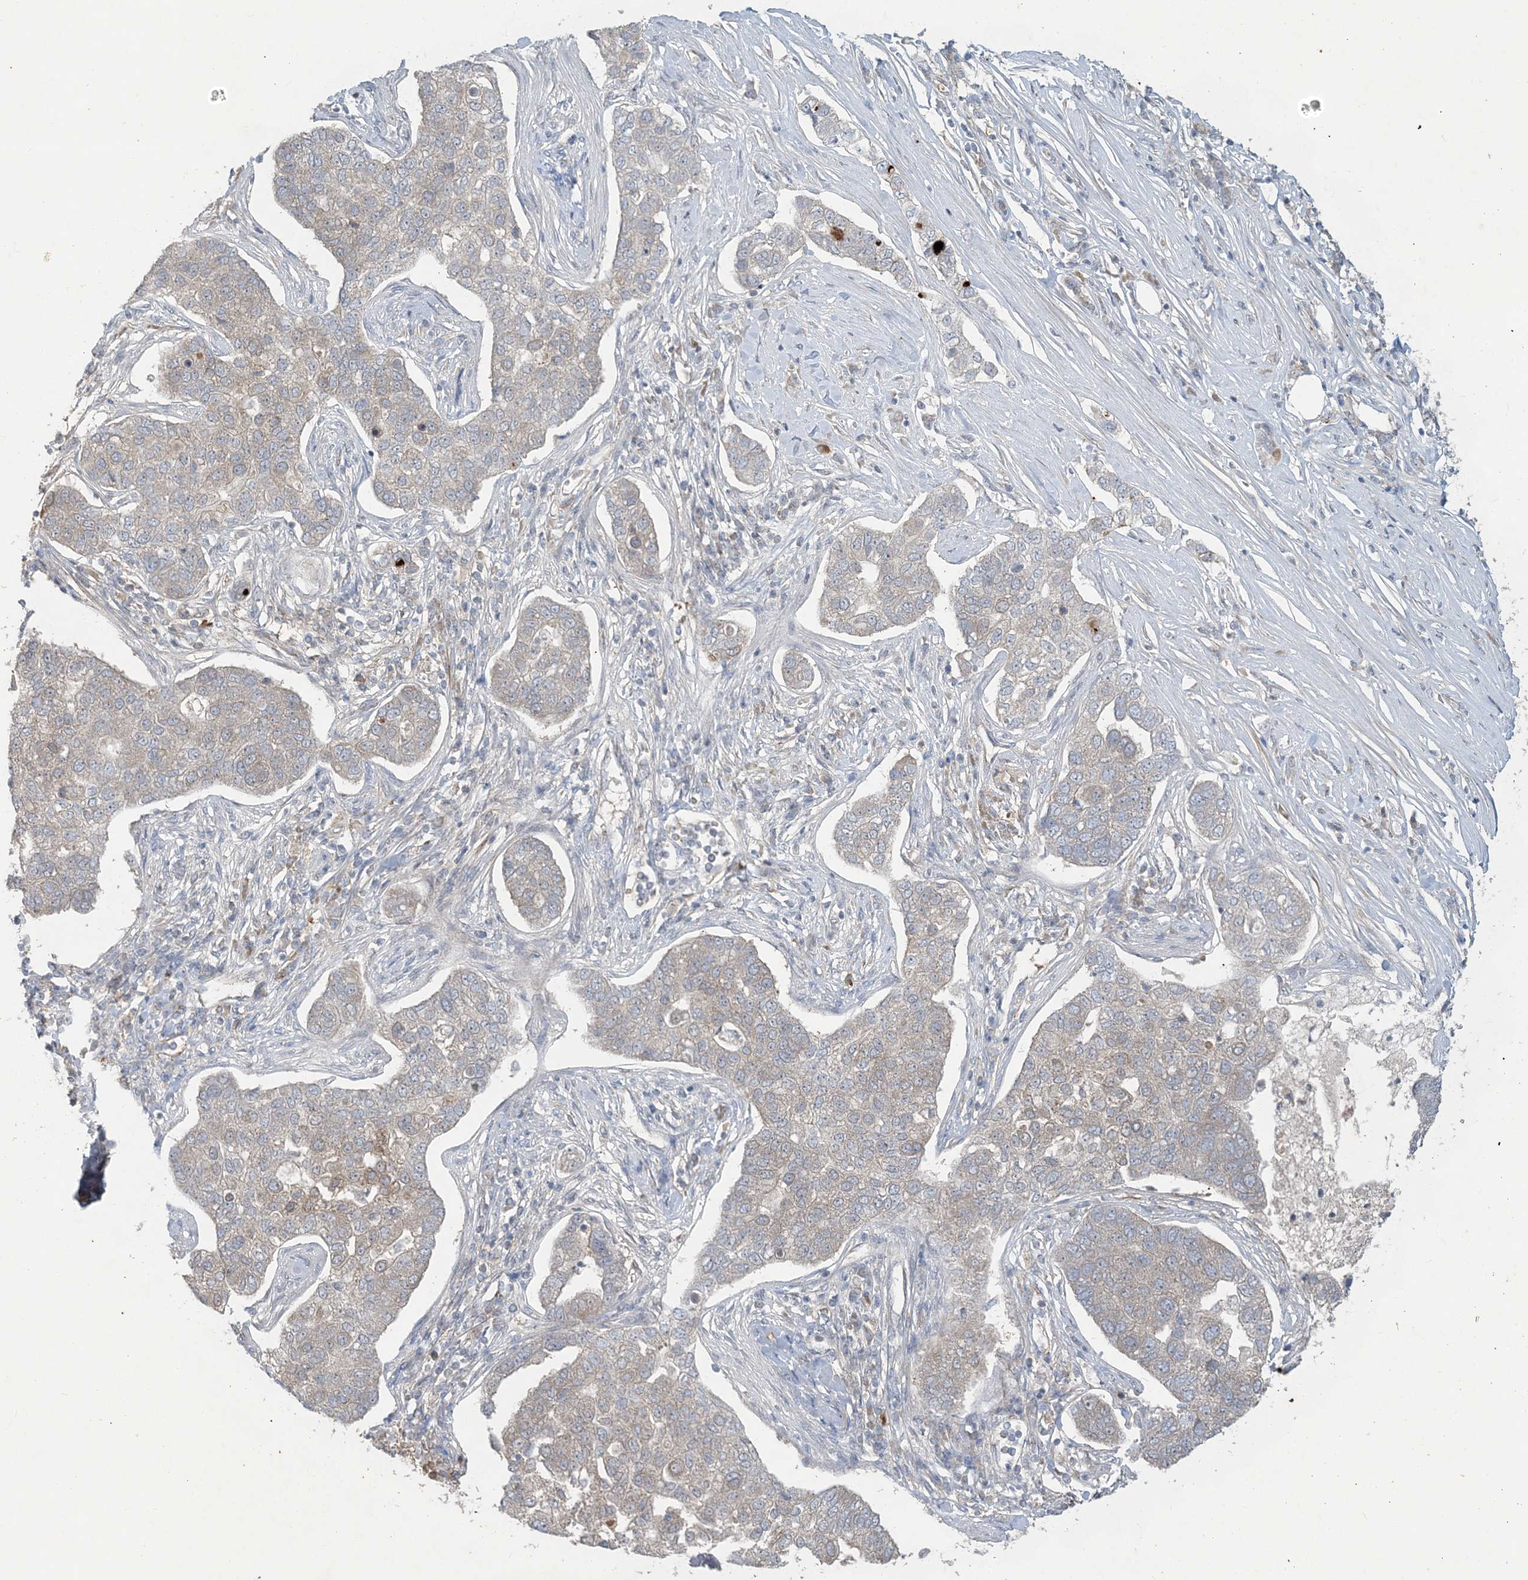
{"staining": {"intensity": "negative", "quantity": "none", "location": "none"}, "tissue": "pancreatic cancer", "cell_type": "Tumor cells", "image_type": "cancer", "snomed": [{"axis": "morphology", "description": "Adenocarcinoma, NOS"}, {"axis": "topography", "description": "Pancreas"}], "caption": "Tumor cells show no significant protein positivity in pancreatic cancer.", "gene": "CDS1", "patient": {"sex": "female", "age": 61}}